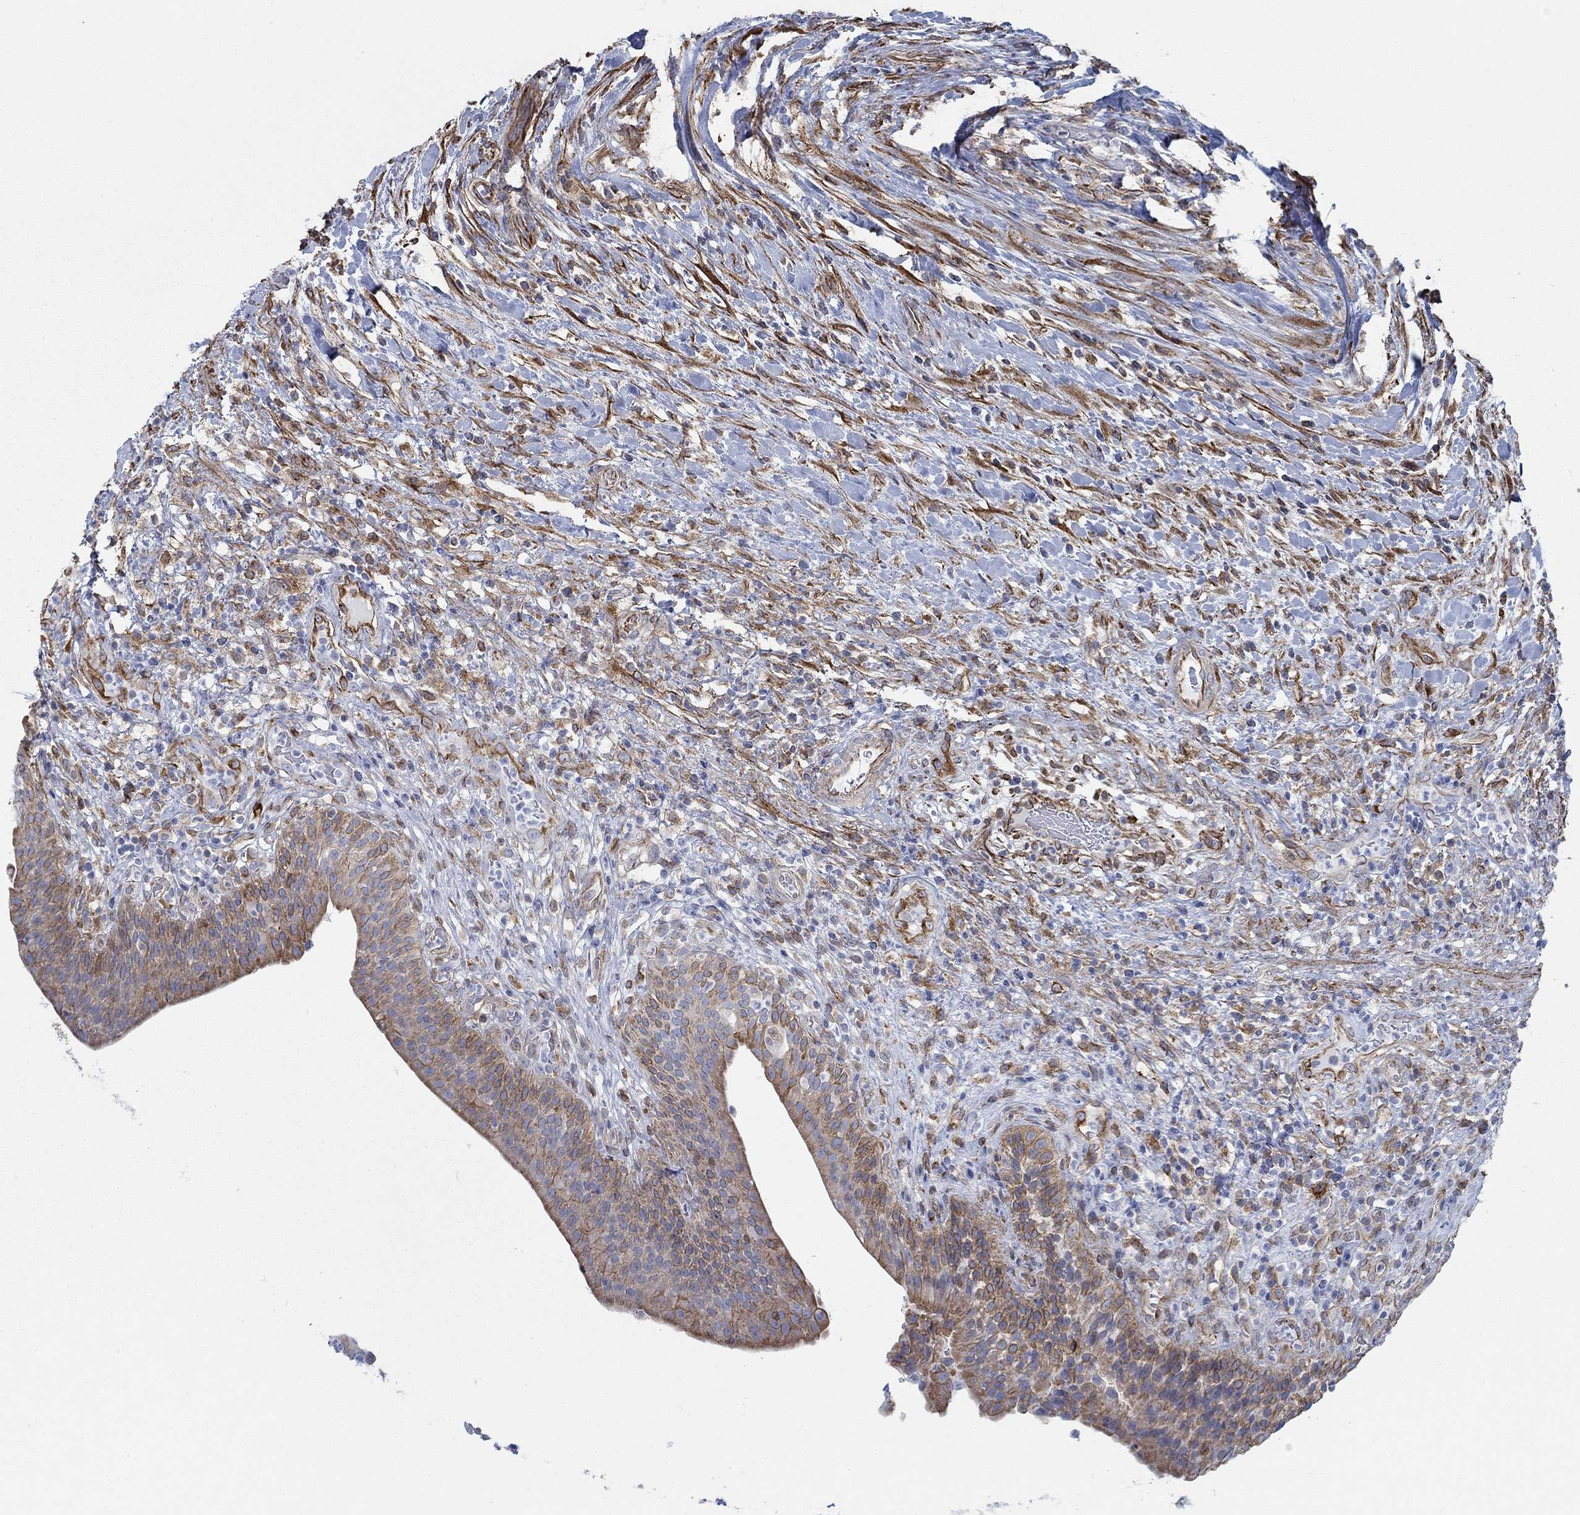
{"staining": {"intensity": "moderate", "quantity": "<25%", "location": "cytoplasmic/membranous"}, "tissue": "urinary bladder", "cell_type": "Urothelial cells", "image_type": "normal", "snomed": [{"axis": "morphology", "description": "Normal tissue, NOS"}, {"axis": "topography", "description": "Urinary bladder"}], "caption": "A photomicrograph showing moderate cytoplasmic/membranous expression in about <25% of urothelial cells in benign urinary bladder, as visualized by brown immunohistochemical staining.", "gene": "STC2", "patient": {"sex": "male", "age": 66}}